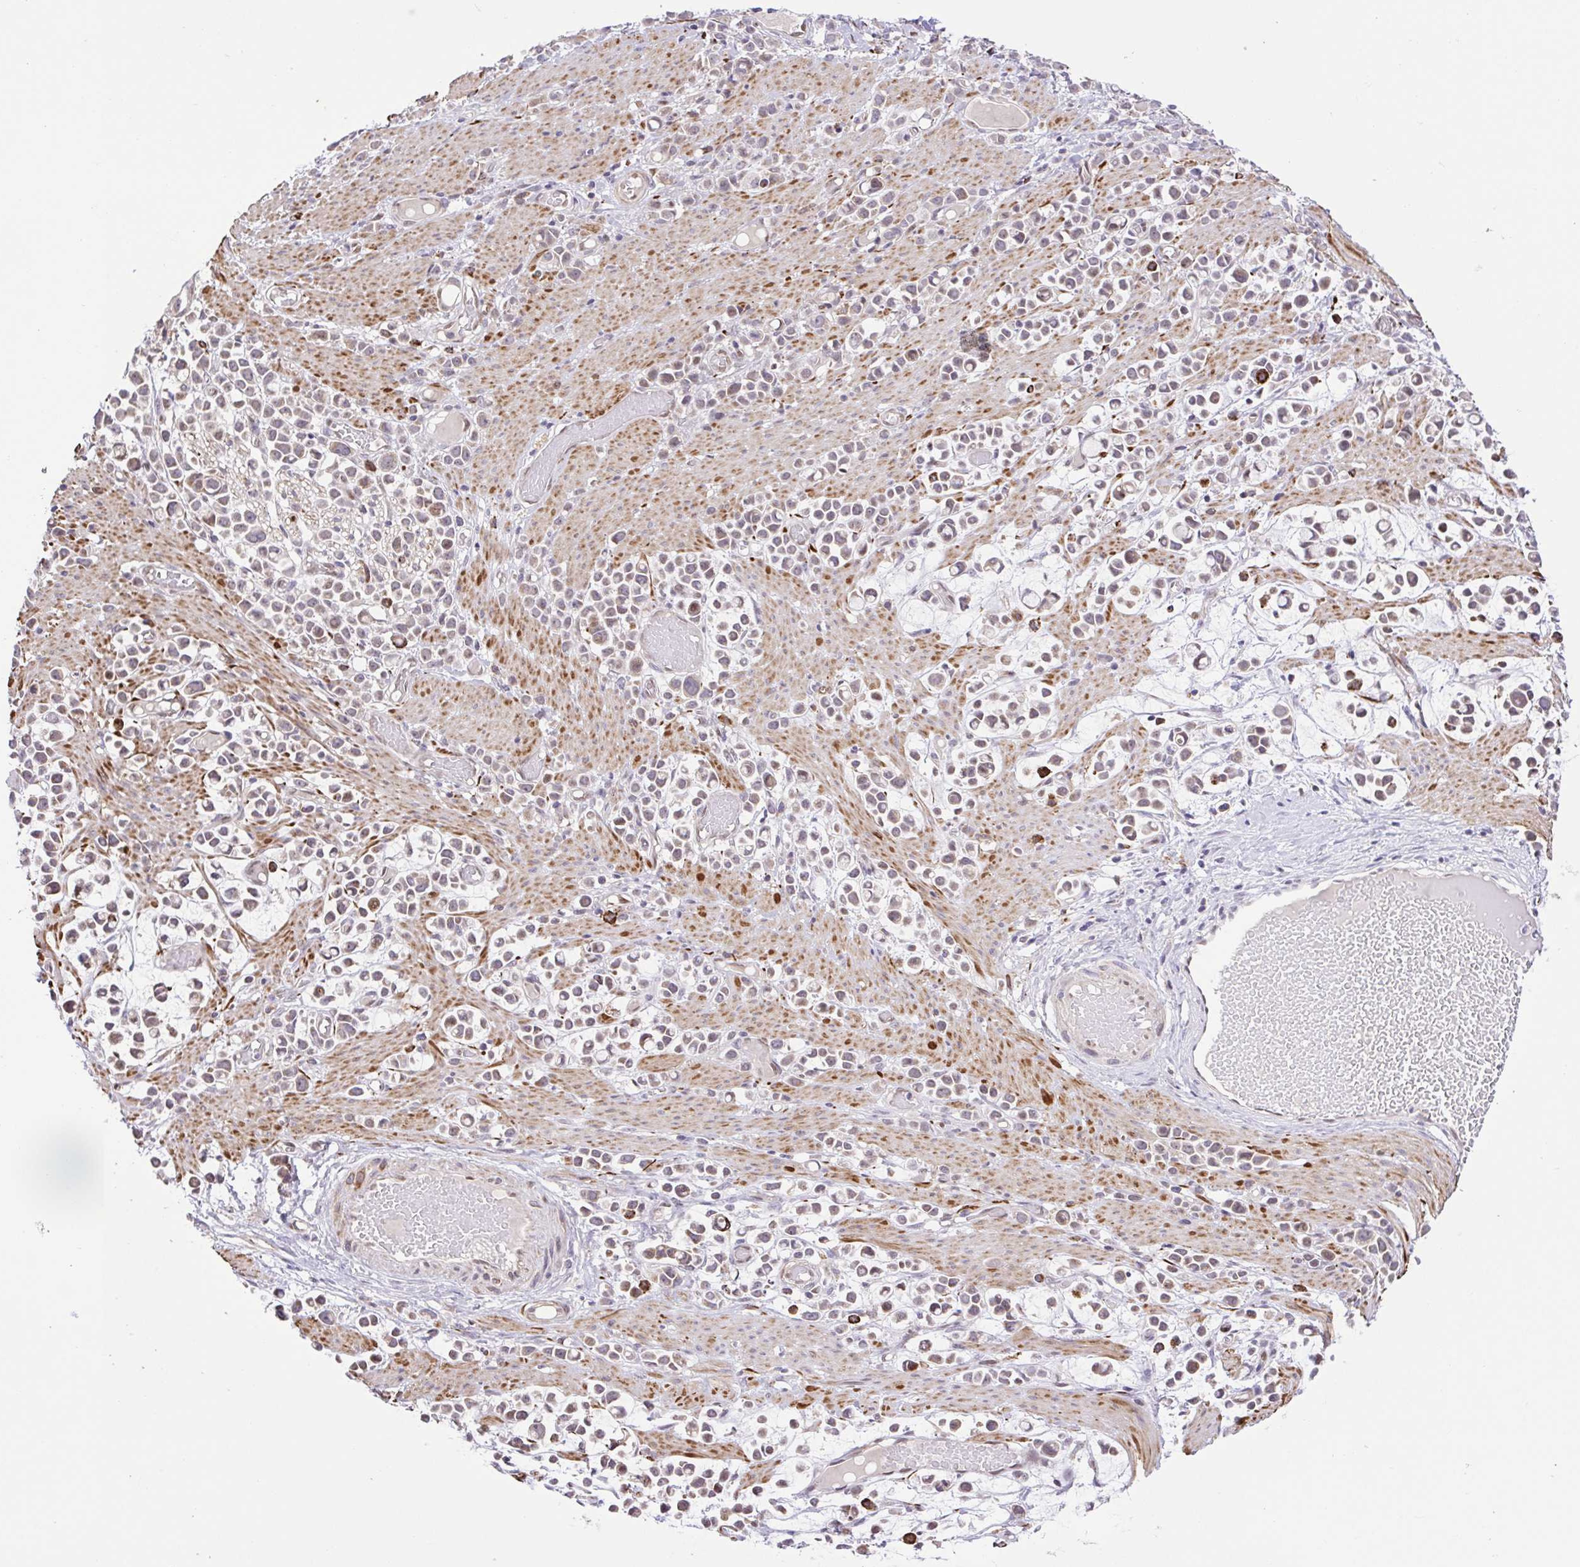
{"staining": {"intensity": "weak", "quantity": "25%-75%", "location": "nuclear"}, "tissue": "stomach cancer", "cell_type": "Tumor cells", "image_type": "cancer", "snomed": [{"axis": "morphology", "description": "Adenocarcinoma, NOS"}, {"axis": "topography", "description": "Stomach"}], "caption": "High-magnification brightfield microscopy of adenocarcinoma (stomach) stained with DAB (brown) and counterstained with hematoxylin (blue). tumor cells exhibit weak nuclear positivity is present in about25%-75% of cells.", "gene": "ERG", "patient": {"sex": "male", "age": 82}}